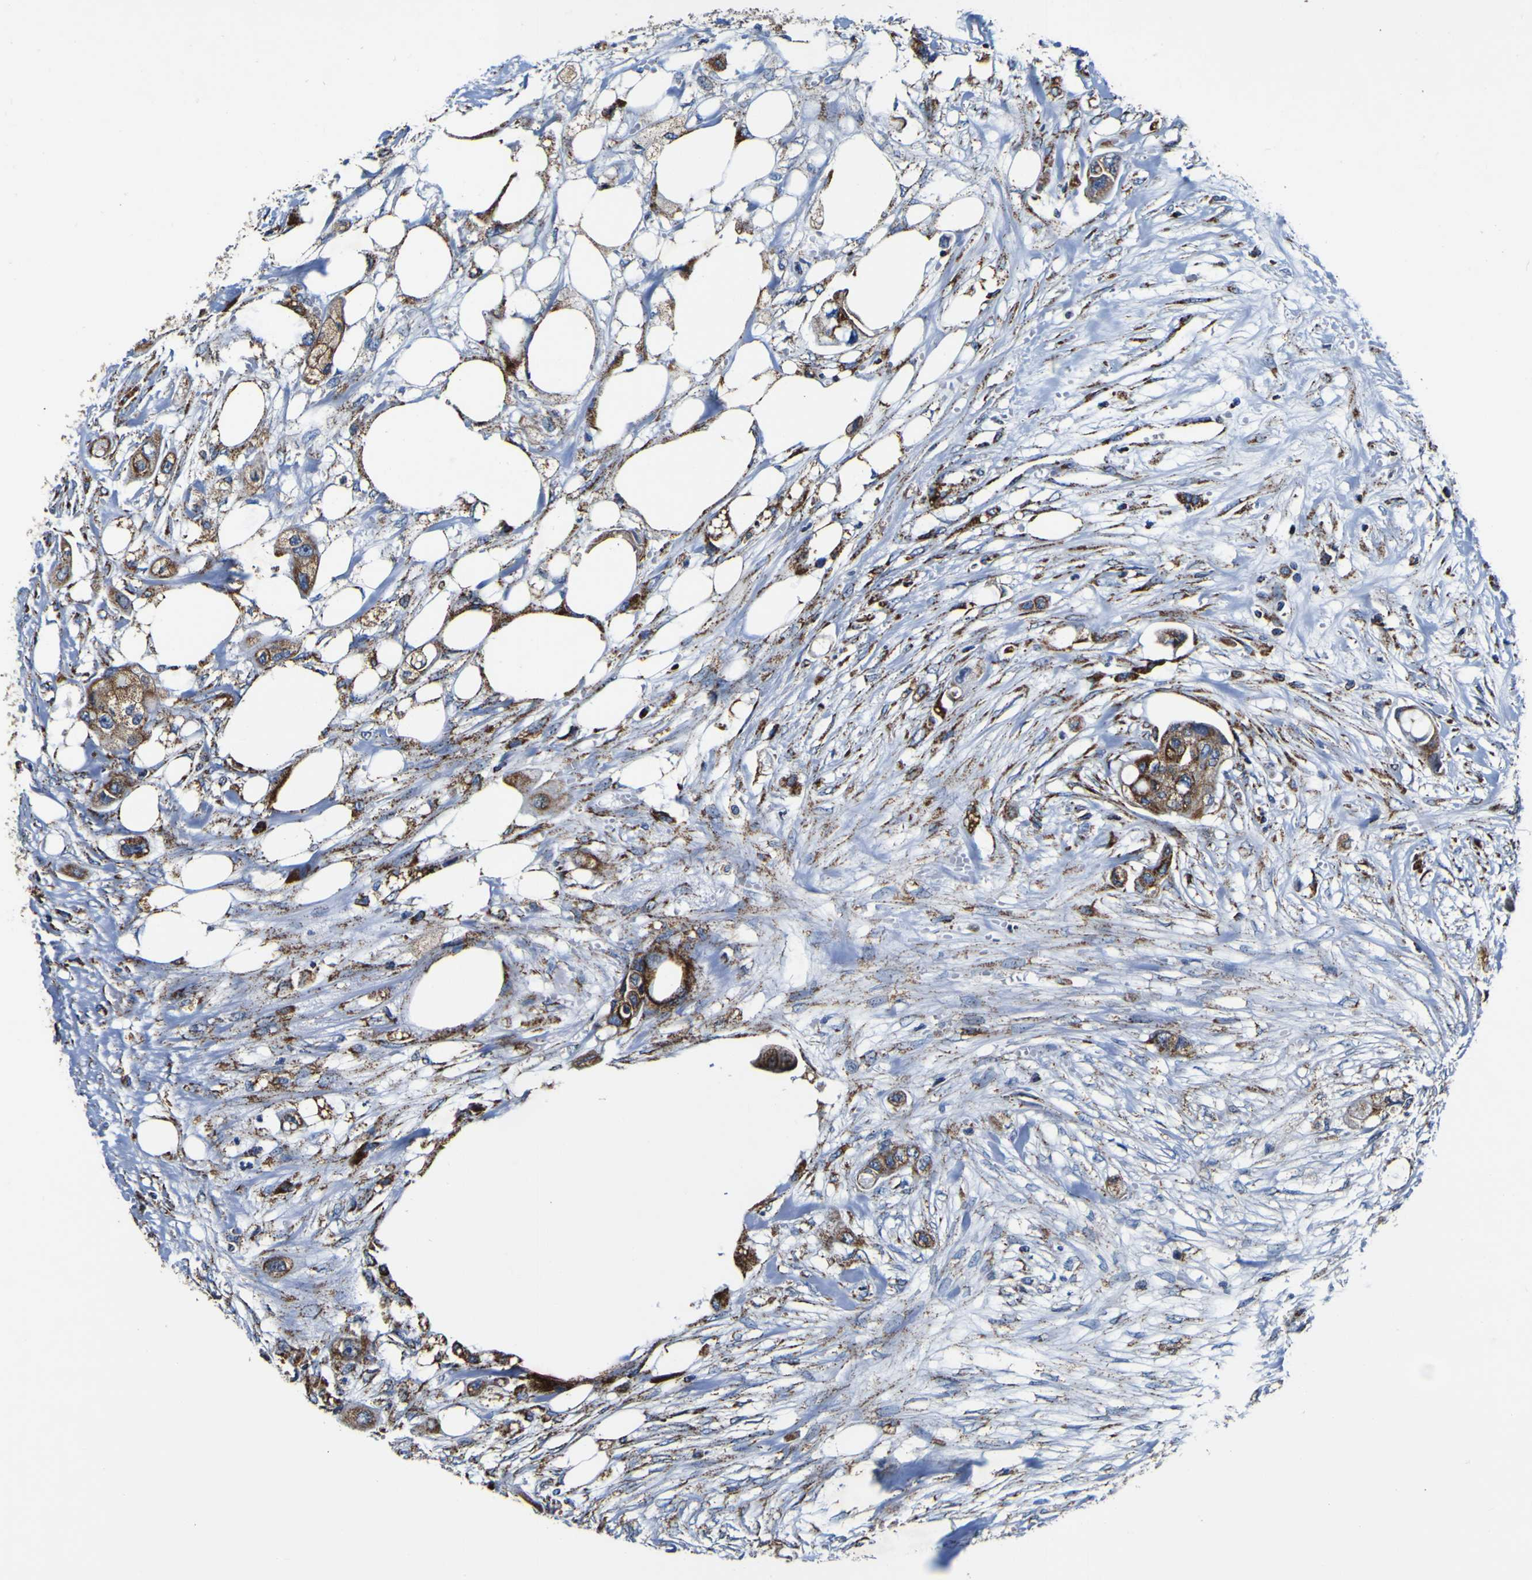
{"staining": {"intensity": "strong", "quantity": ">75%", "location": "cytoplasmic/membranous"}, "tissue": "colorectal cancer", "cell_type": "Tumor cells", "image_type": "cancer", "snomed": [{"axis": "morphology", "description": "Adenocarcinoma, NOS"}, {"axis": "topography", "description": "Colon"}], "caption": "This image demonstrates colorectal cancer (adenocarcinoma) stained with IHC to label a protein in brown. The cytoplasmic/membranous of tumor cells show strong positivity for the protein. Nuclei are counter-stained blue.", "gene": "PTRH2", "patient": {"sex": "female", "age": 57}}